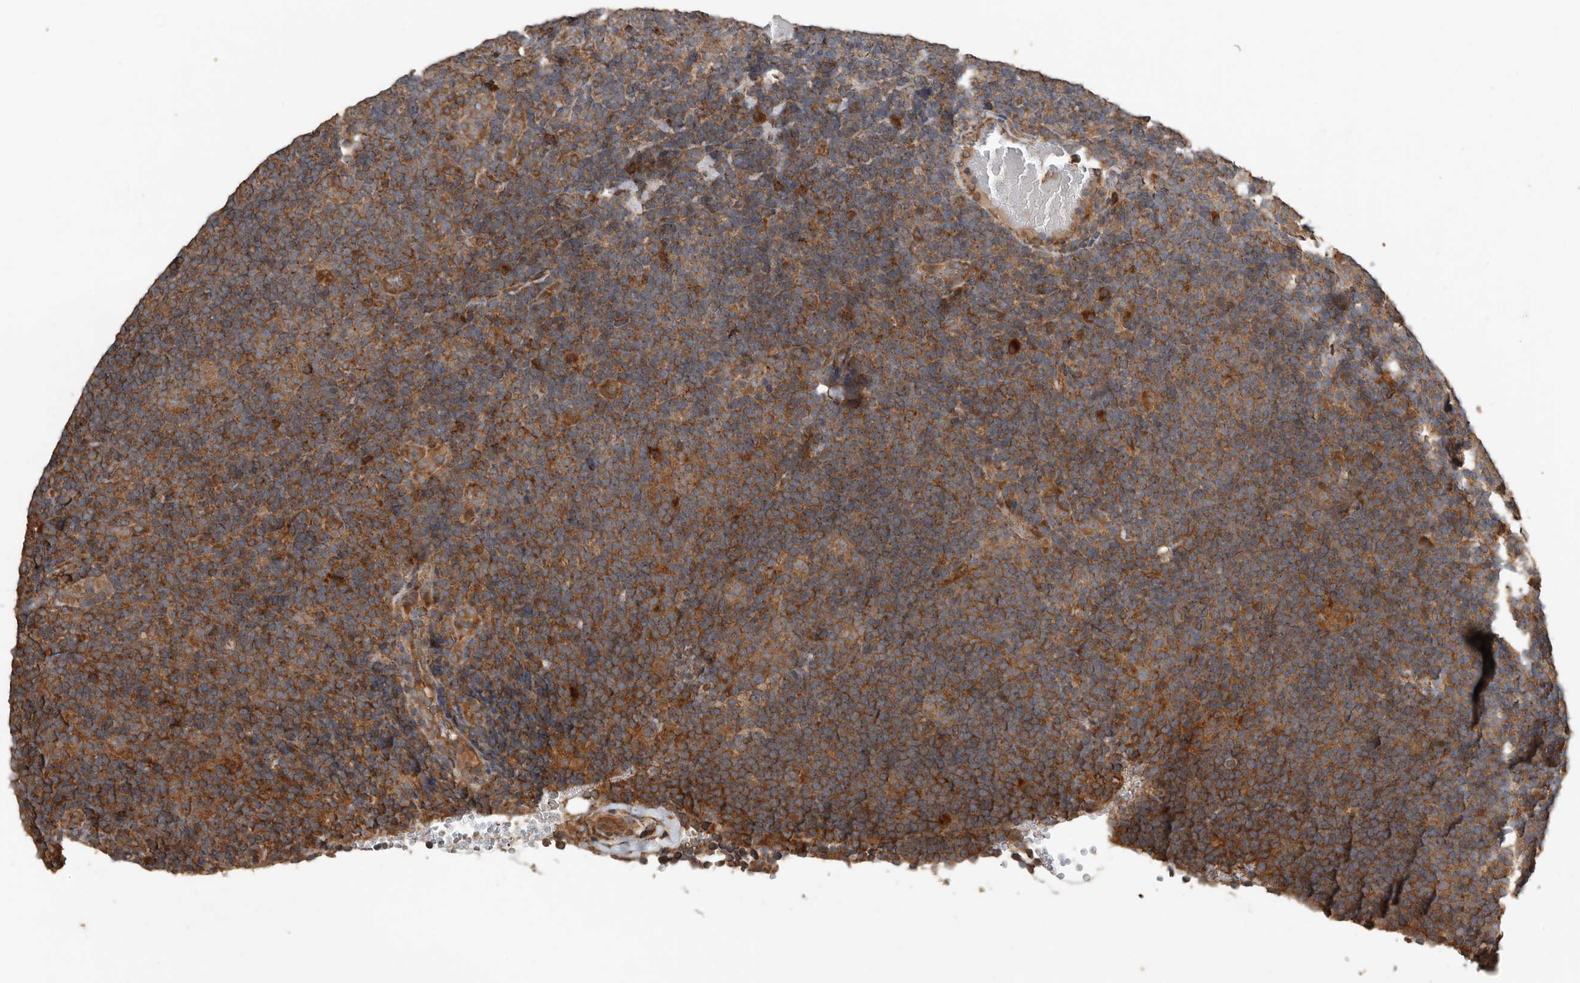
{"staining": {"intensity": "moderate", "quantity": "25%-75%", "location": "cytoplasmic/membranous"}, "tissue": "lymphoma", "cell_type": "Tumor cells", "image_type": "cancer", "snomed": [{"axis": "morphology", "description": "Hodgkin's disease, NOS"}, {"axis": "topography", "description": "Lymph node"}], "caption": "DAB (3,3'-diaminobenzidine) immunohistochemical staining of human Hodgkin's disease shows moderate cytoplasmic/membranous protein expression in approximately 25%-75% of tumor cells.", "gene": "RNF207", "patient": {"sex": "female", "age": 57}}